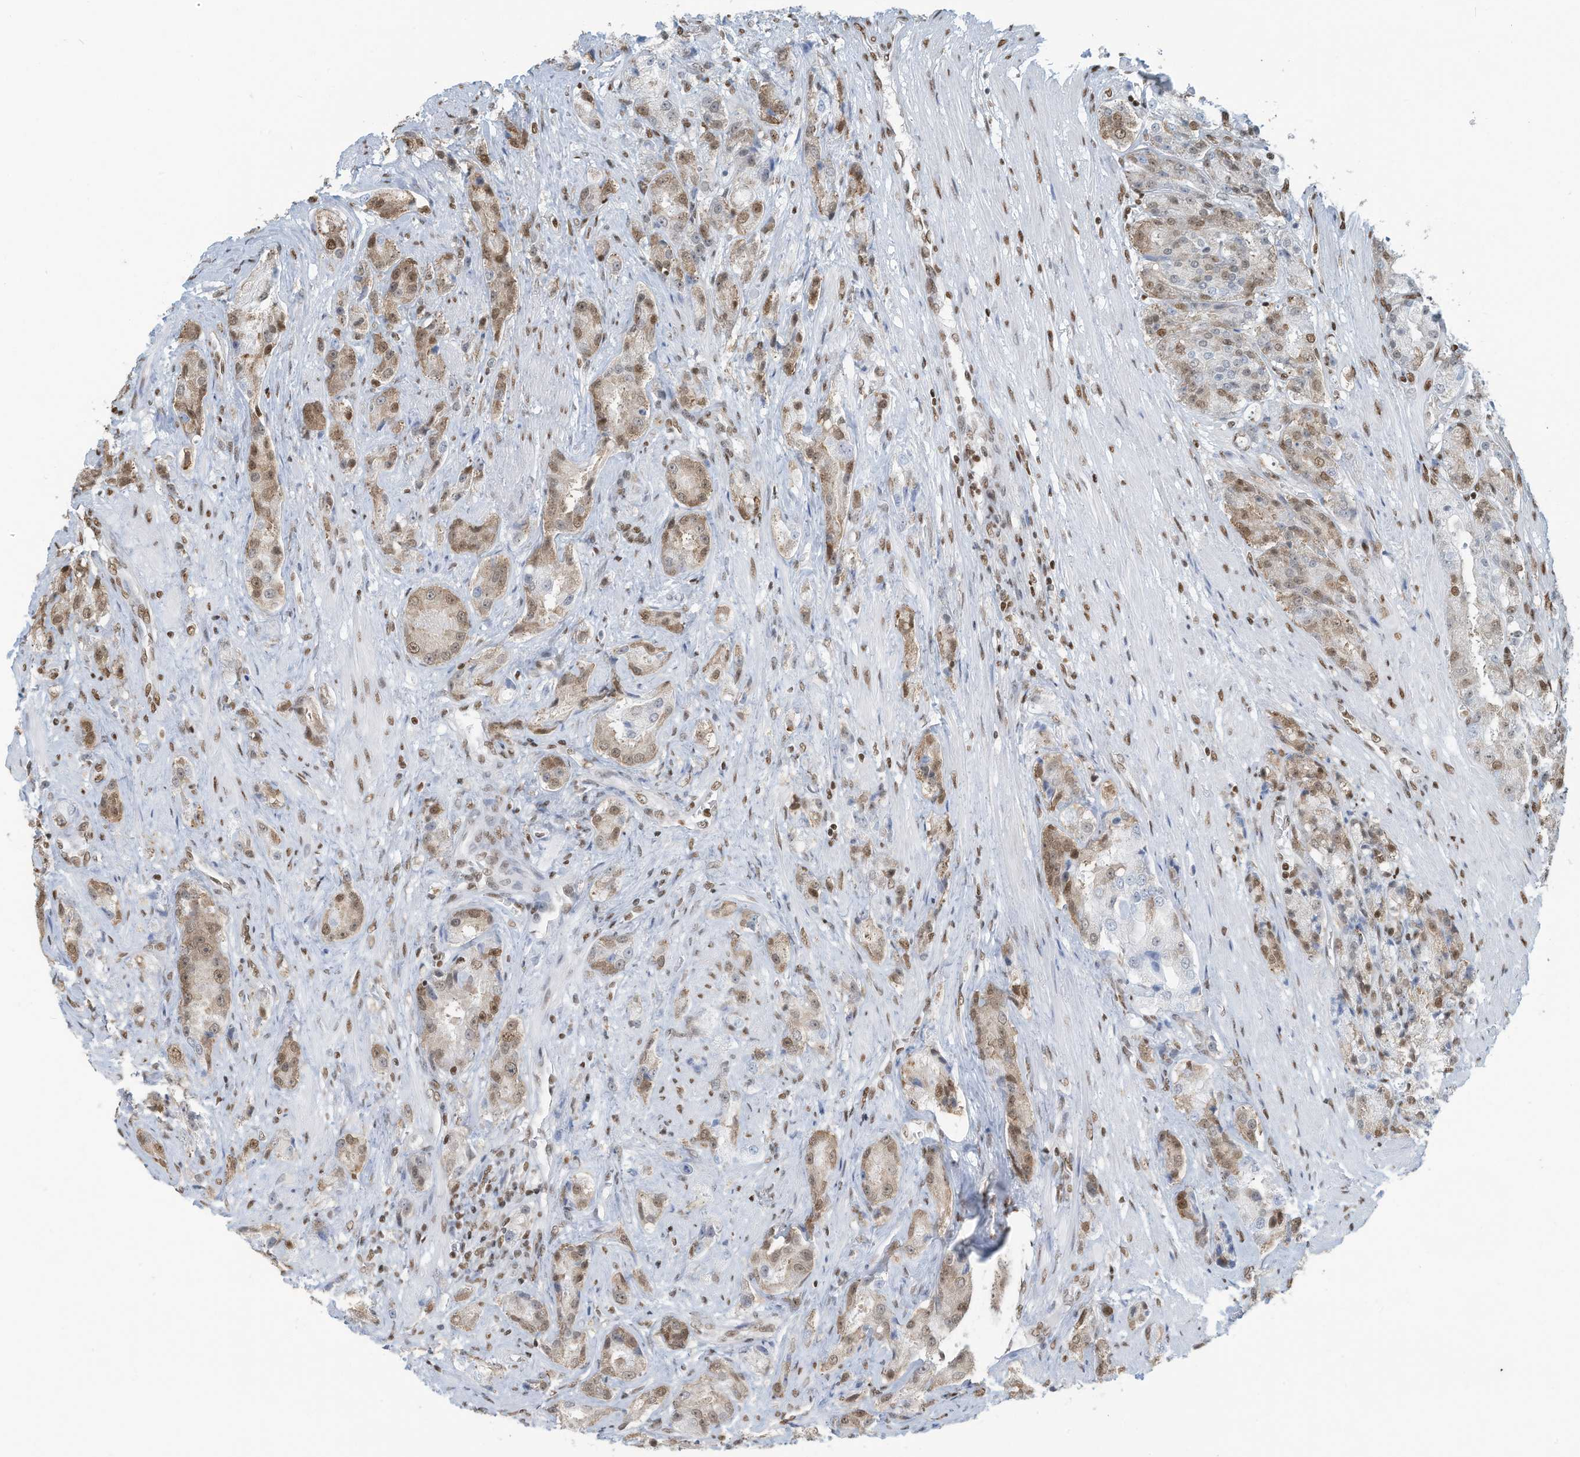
{"staining": {"intensity": "moderate", "quantity": "25%-75%", "location": "cytoplasmic/membranous,nuclear"}, "tissue": "prostate cancer", "cell_type": "Tumor cells", "image_type": "cancer", "snomed": [{"axis": "morphology", "description": "Adenocarcinoma, High grade"}, {"axis": "topography", "description": "Prostate"}], "caption": "Prostate cancer (high-grade adenocarcinoma) tissue displays moderate cytoplasmic/membranous and nuclear expression in approximately 25%-75% of tumor cells (brown staining indicates protein expression, while blue staining denotes nuclei).", "gene": "SARNP", "patient": {"sex": "male", "age": 60}}